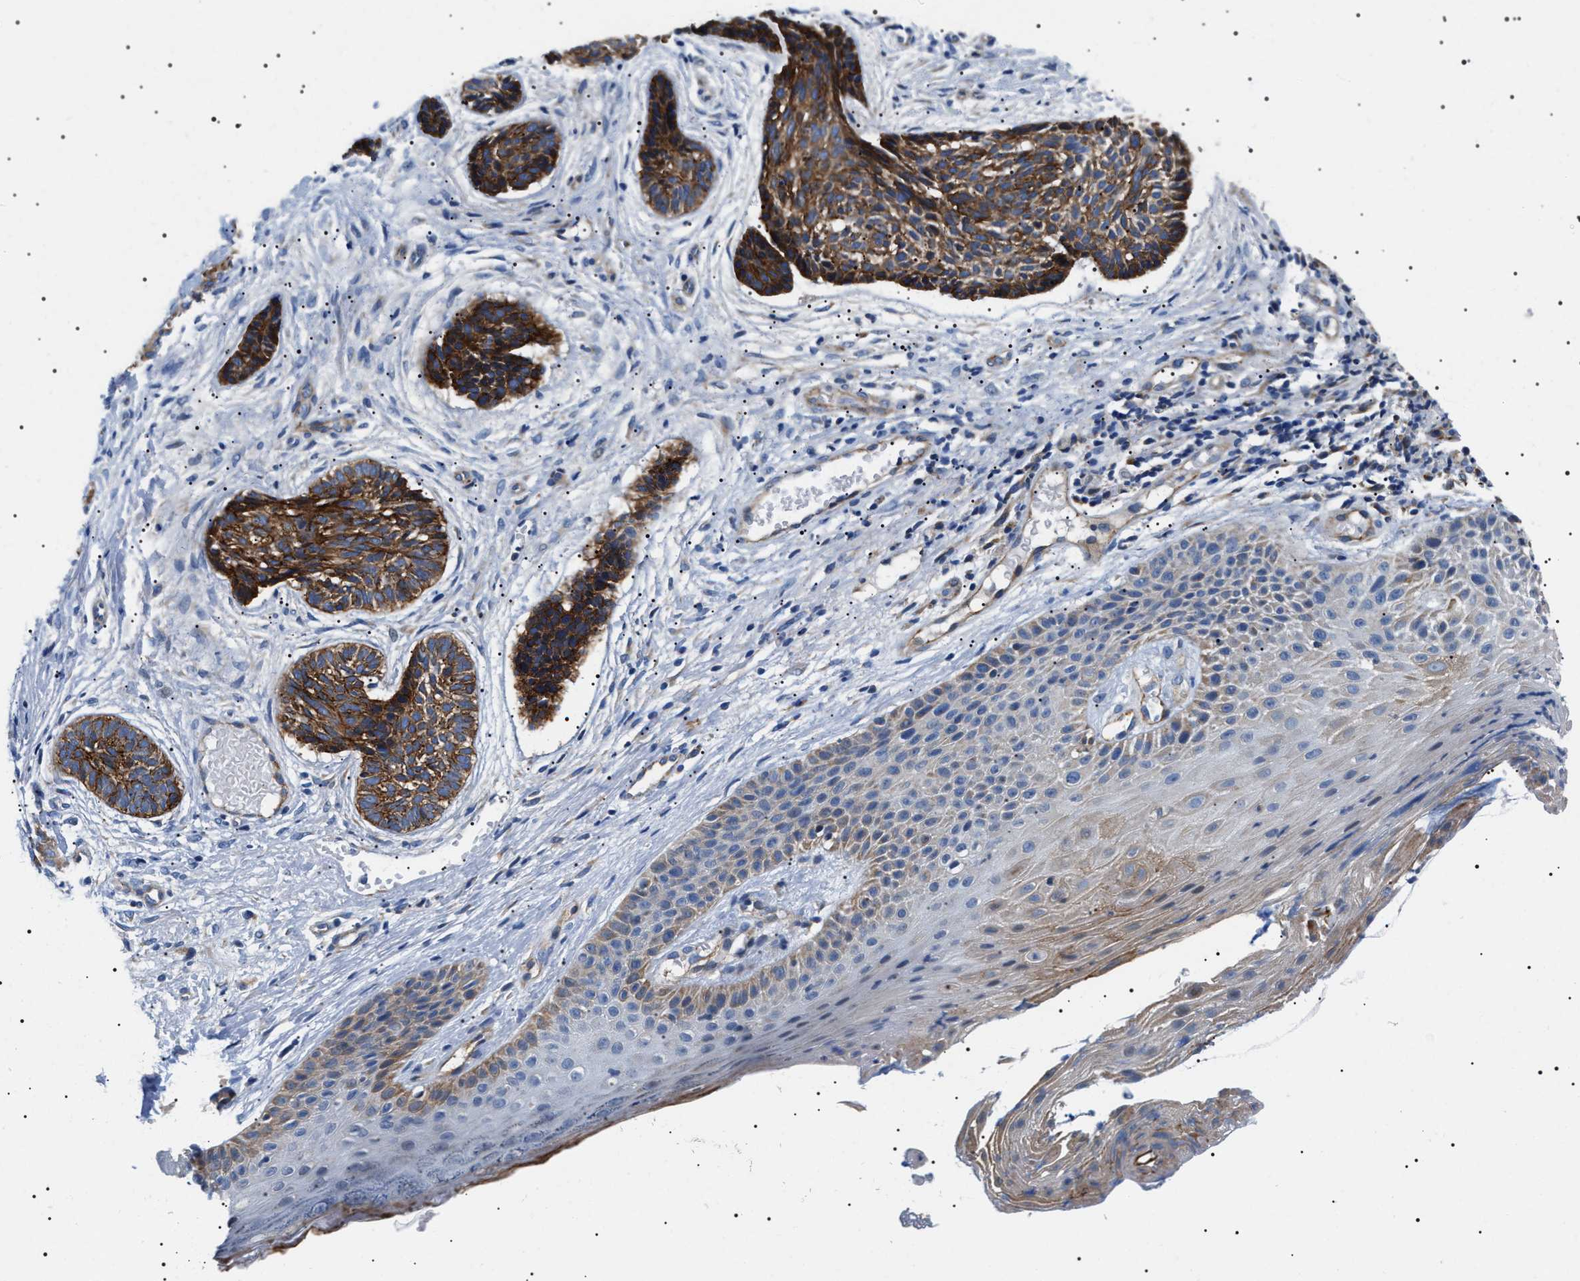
{"staining": {"intensity": "strong", "quantity": ">75%", "location": "cytoplasmic/membranous"}, "tissue": "skin cancer", "cell_type": "Tumor cells", "image_type": "cancer", "snomed": [{"axis": "morphology", "description": "Normal tissue, NOS"}, {"axis": "morphology", "description": "Basal cell carcinoma"}, {"axis": "topography", "description": "Skin"}], "caption": "Immunohistochemical staining of human skin basal cell carcinoma displays high levels of strong cytoplasmic/membranous protein positivity in approximately >75% of tumor cells.", "gene": "TMEM222", "patient": {"sex": "male", "age": 63}}